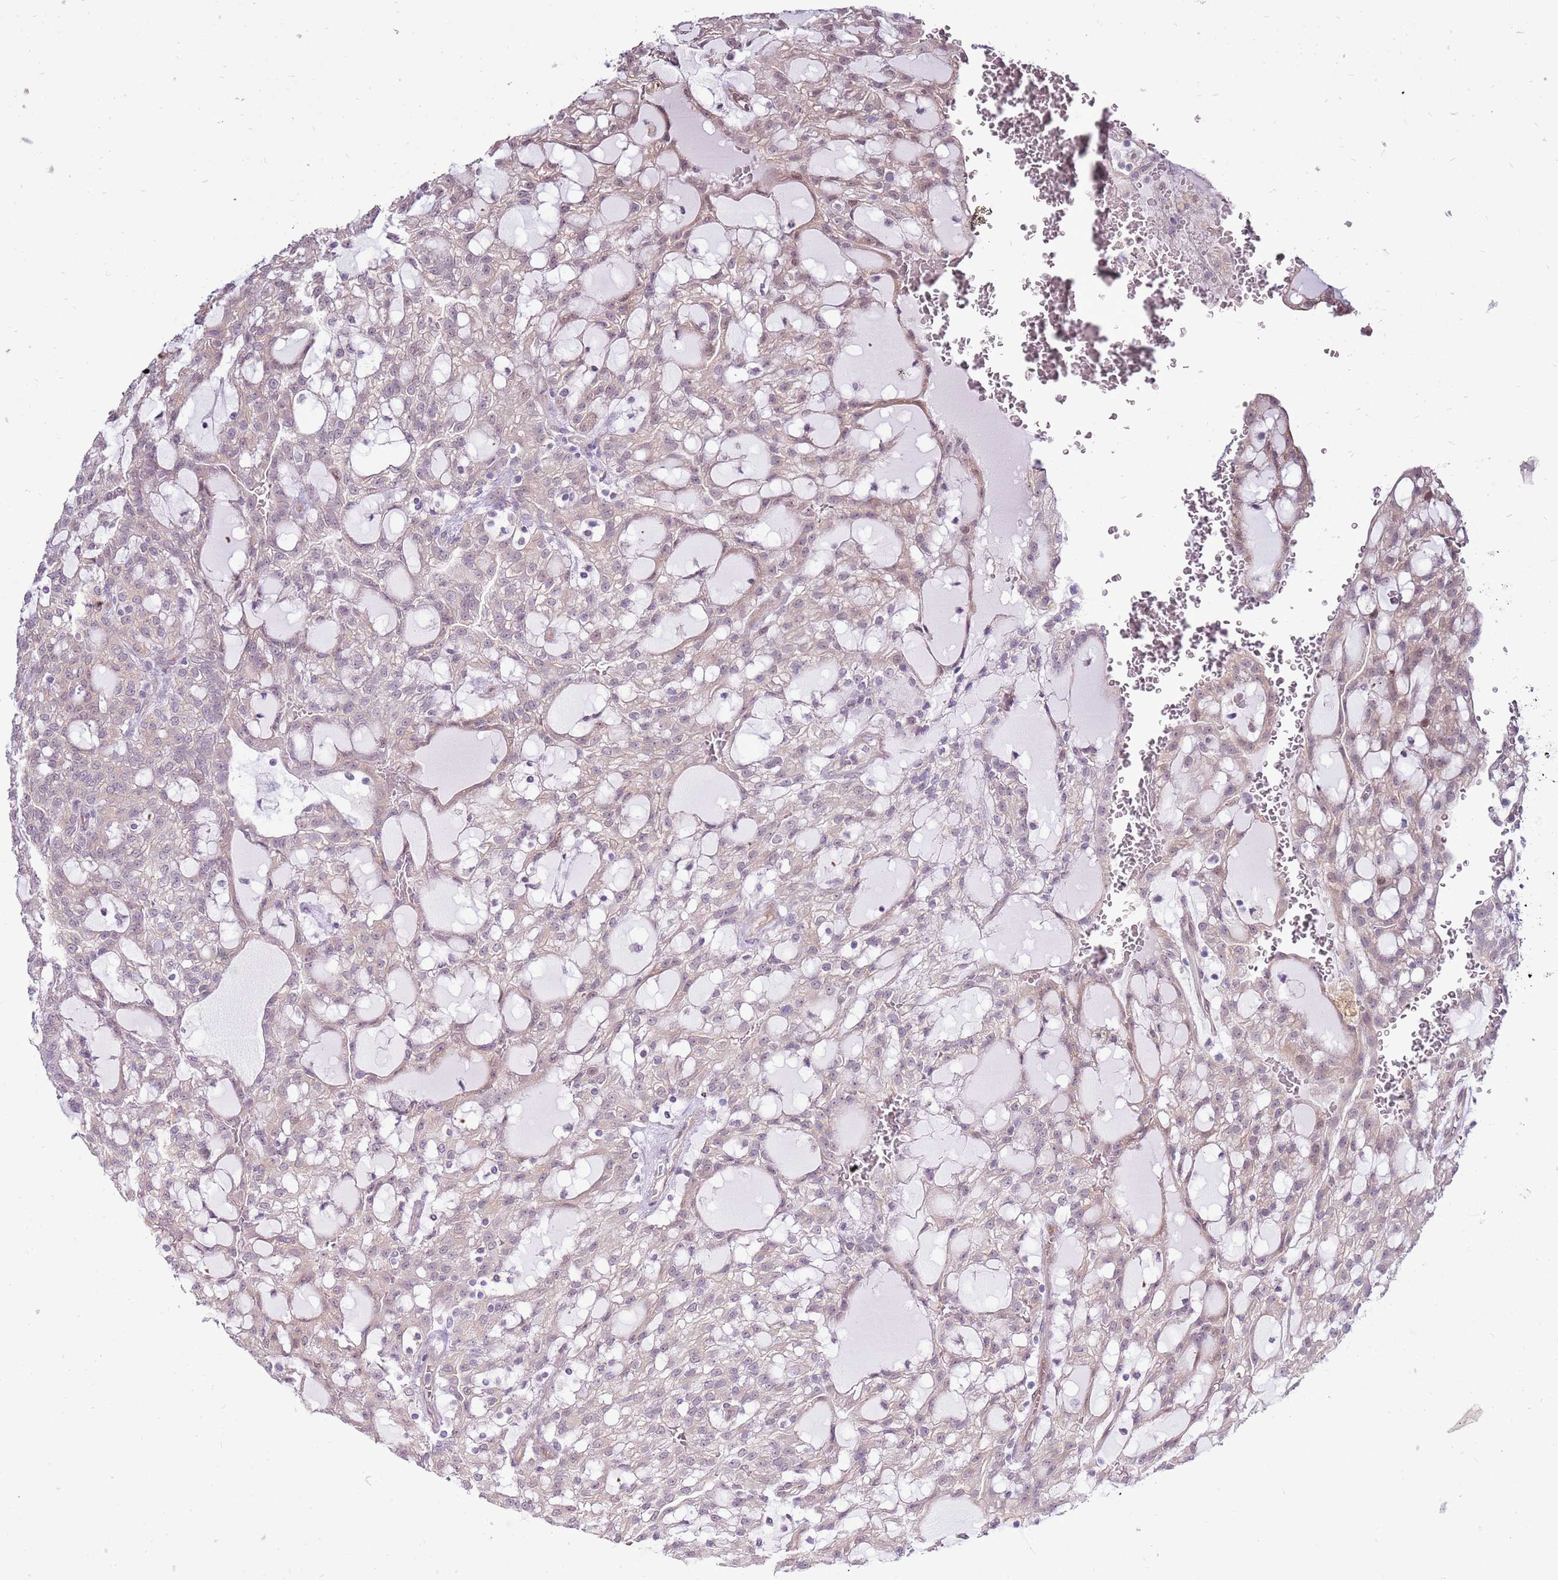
{"staining": {"intensity": "weak", "quantity": "<25%", "location": "cytoplasmic/membranous"}, "tissue": "renal cancer", "cell_type": "Tumor cells", "image_type": "cancer", "snomed": [{"axis": "morphology", "description": "Adenocarcinoma, NOS"}, {"axis": "topography", "description": "Kidney"}], "caption": "Human renal adenocarcinoma stained for a protein using IHC reveals no expression in tumor cells.", "gene": "UGGT2", "patient": {"sex": "male", "age": 63}}